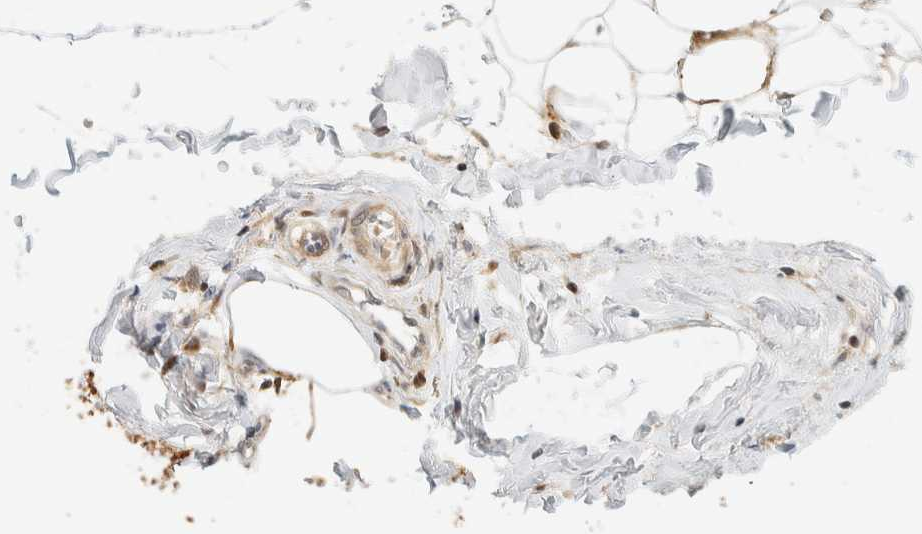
{"staining": {"intensity": "moderate", "quantity": ">75%", "location": "cytoplasmic/membranous,nuclear"}, "tissue": "adipose tissue", "cell_type": "Adipocytes", "image_type": "normal", "snomed": [{"axis": "morphology", "description": "Normal tissue, NOS"}, {"axis": "morphology", "description": "Adenocarcinoma, NOS"}, {"axis": "topography", "description": "Colon"}, {"axis": "topography", "description": "Peripheral nerve tissue"}], "caption": "The image demonstrates a brown stain indicating the presence of a protein in the cytoplasmic/membranous,nuclear of adipocytes in adipose tissue.", "gene": "ZBTB37", "patient": {"sex": "male", "age": 14}}